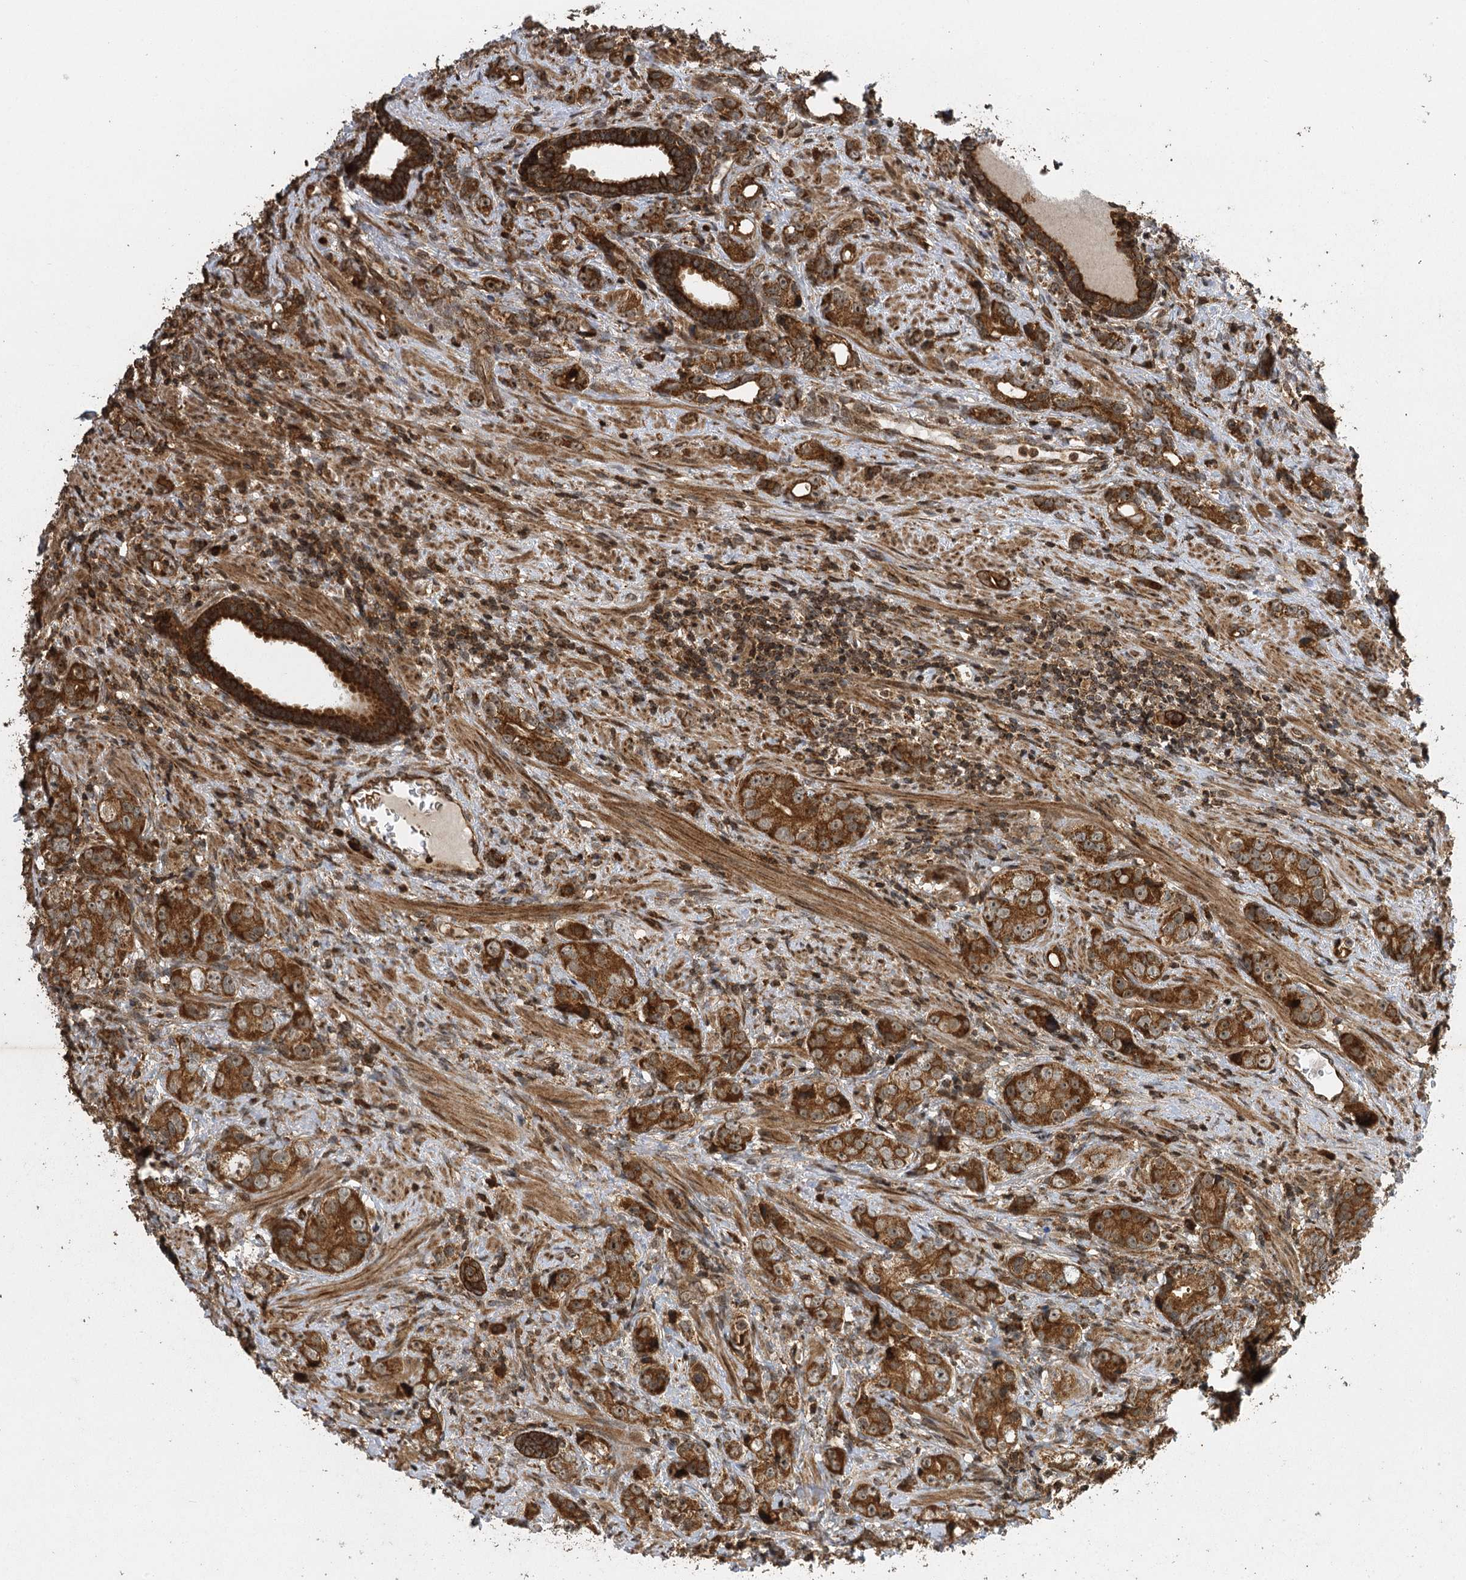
{"staining": {"intensity": "strong", "quantity": ">75%", "location": "cytoplasmic/membranous,nuclear"}, "tissue": "prostate cancer", "cell_type": "Tumor cells", "image_type": "cancer", "snomed": [{"axis": "morphology", "description": "Adenocarcinoma, High grade"}, {"axis": "topography", "description": "Prostate"}], "caption": "Approximately >75% of tumor cells in adenocarcinoma (high-grade) (prostate) demonstrate strong cytoplasmic/membranous and nuclear protein staining as visualized by brown immunohistochemical staining.", "gene": "IL11RA", "patient": {"sex": "male", "age": 63}}